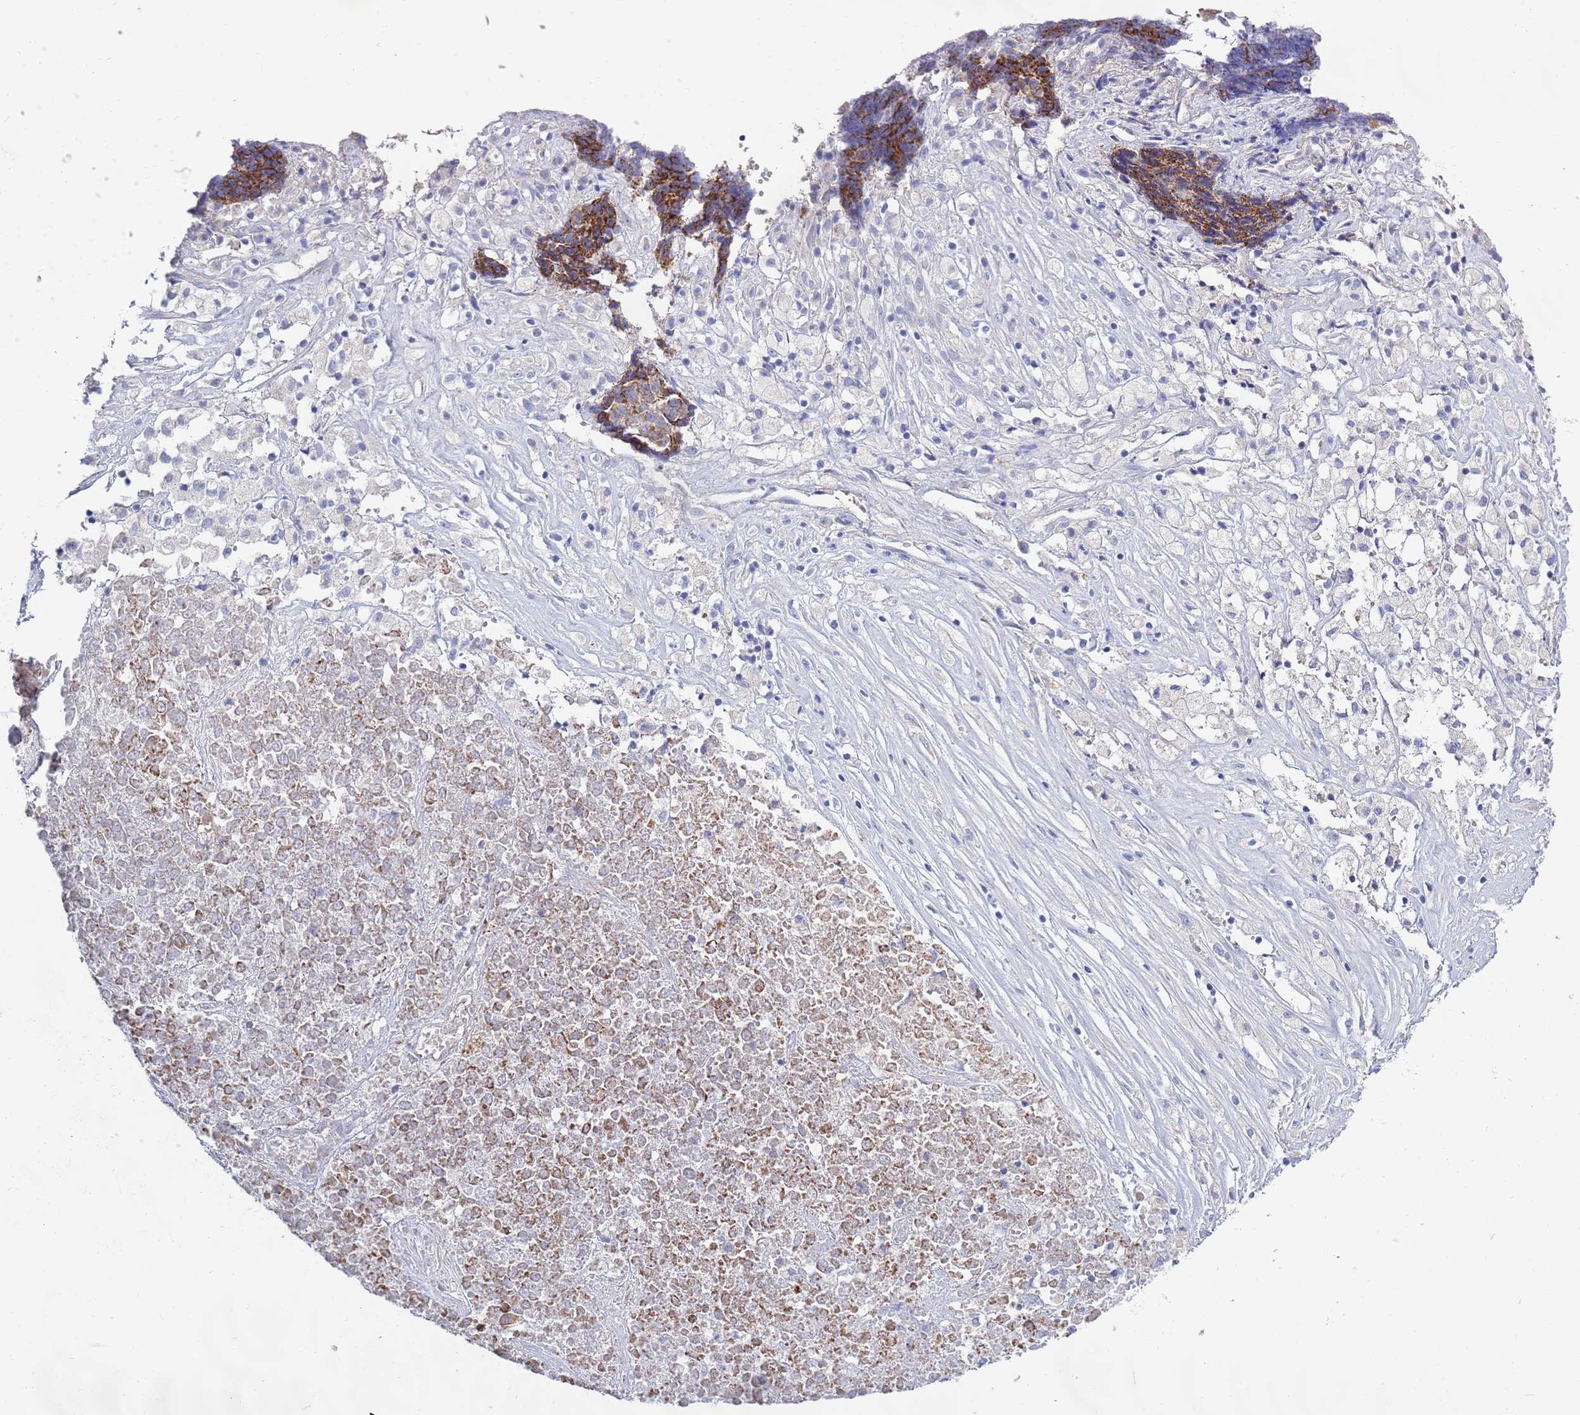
{"staining": {"intensity": "strong", "quantity": ">75%", "location": "cytoplasmic/membranous"}, "tissue": "ovarian cancer", "cell_type": "Tumor cells", "image_type": "cancer", "snomed": [{"axis": "morphology", "description": "Carcinoma, endometroid"}, {"axis": "topography", "description": "Ovary"}], "caption": "About >75% of tumor cells in human ovarian endometroid carcinoma display strong cytoplasmic/membranous protein staining as visualized by brown immunohistochemical staining.", "gene": "EMC8", "patient": {"sex": "female", "age": 42}}